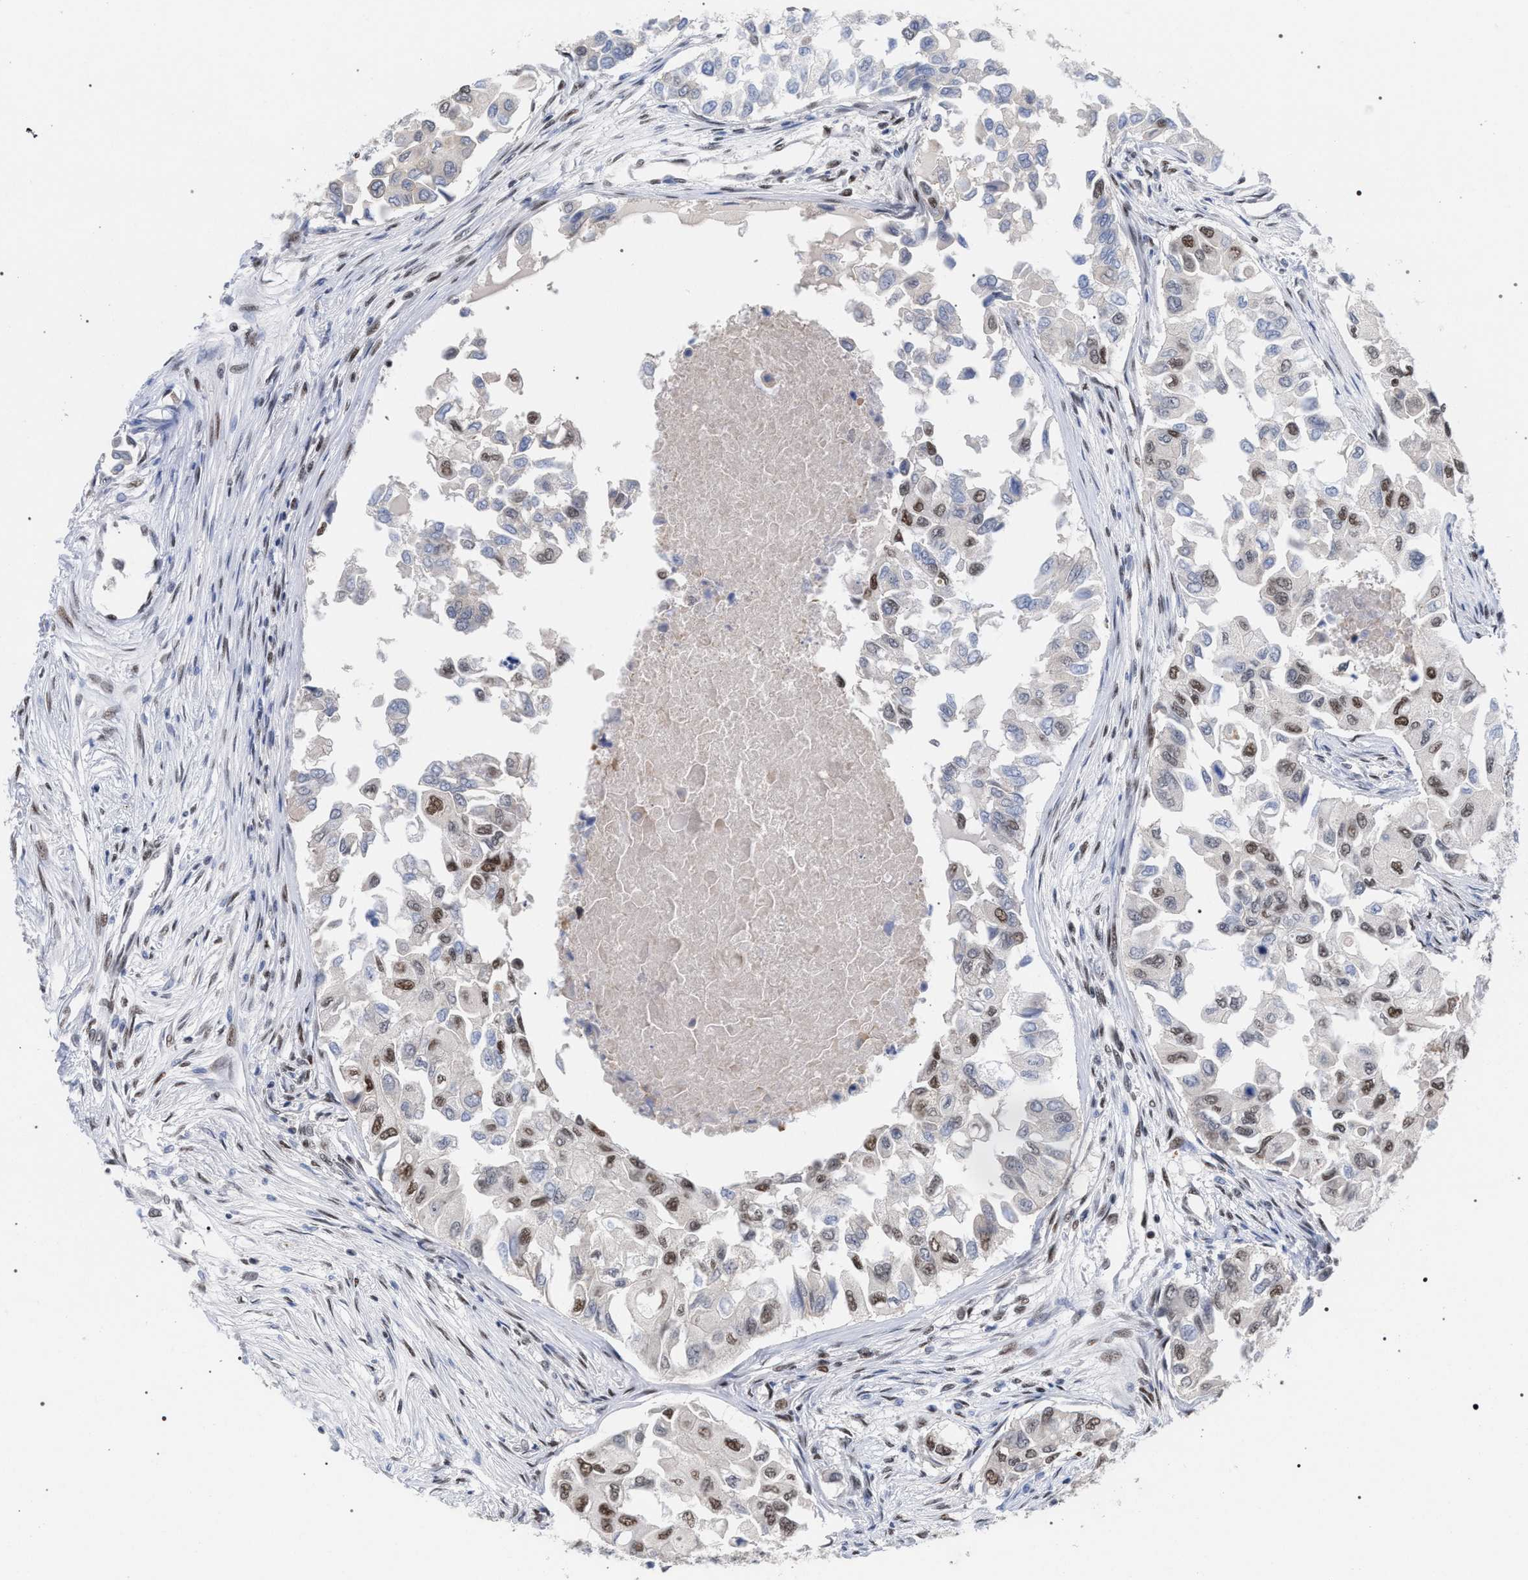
{"staining": {"intensity": "moderate", "quantity": "25%-75%", "location": "nuclear"}, "tissue": "breast cancer", "cell_type": "Tumor cells", "image_type": "cancer", "snomed": [{"axis": "morphology", "description": "Normal tissue, NOS"}, {"axis": "morphology", "description": "Duct carcinoma"}, {"axis": "topography", "description": "Breast"}], "caption": "High-power microscopy captured an immunohistochemistry micrograph of breast cancer (infiltrating ductal carcinoma), revealing moderate nuclear staining in about 25%-75% of tumor cells.", "gene": "SCAF4", "patient": {"sex": "female", "age": 49}}